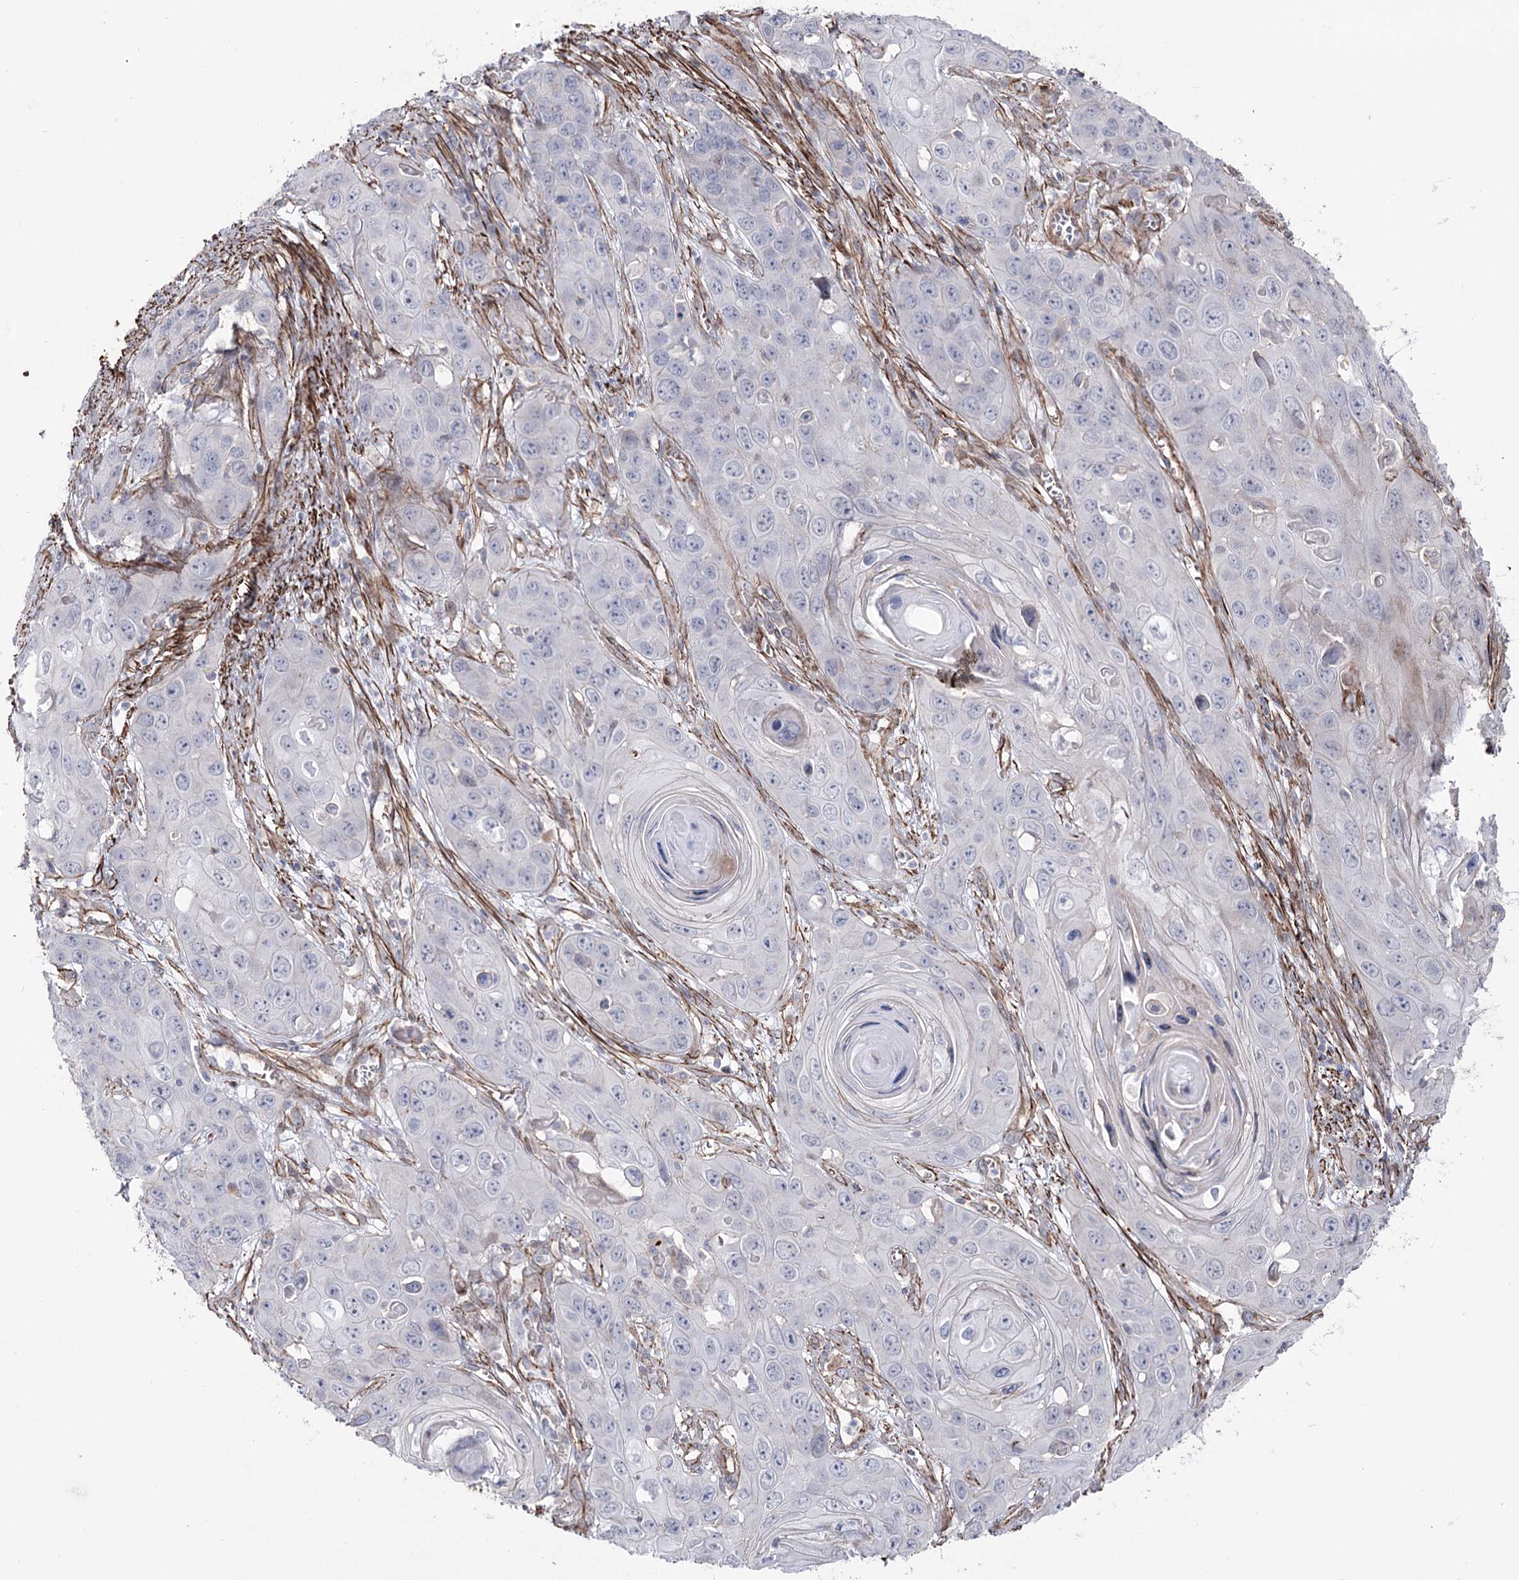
{"staining": {"intensity": "negative", "quantity": "none", "location": "none"}, "tissue": "skin cancer", "cell_type": "Tumor cells", "image_type": "cancer", "snomed": [{"axis": "morphology", "description": "Squamous cell carcinoma, NOS"}, {"axis": "topography", "description": "Skin"}], "caption": "Immunohistochemistry (IHC) micrograph of skin cancer stained for a protein (brown), which shows no staining in tumor cells.", "gene": "ARHGAP20", "patient": {"sex": "male", "age": 55}}